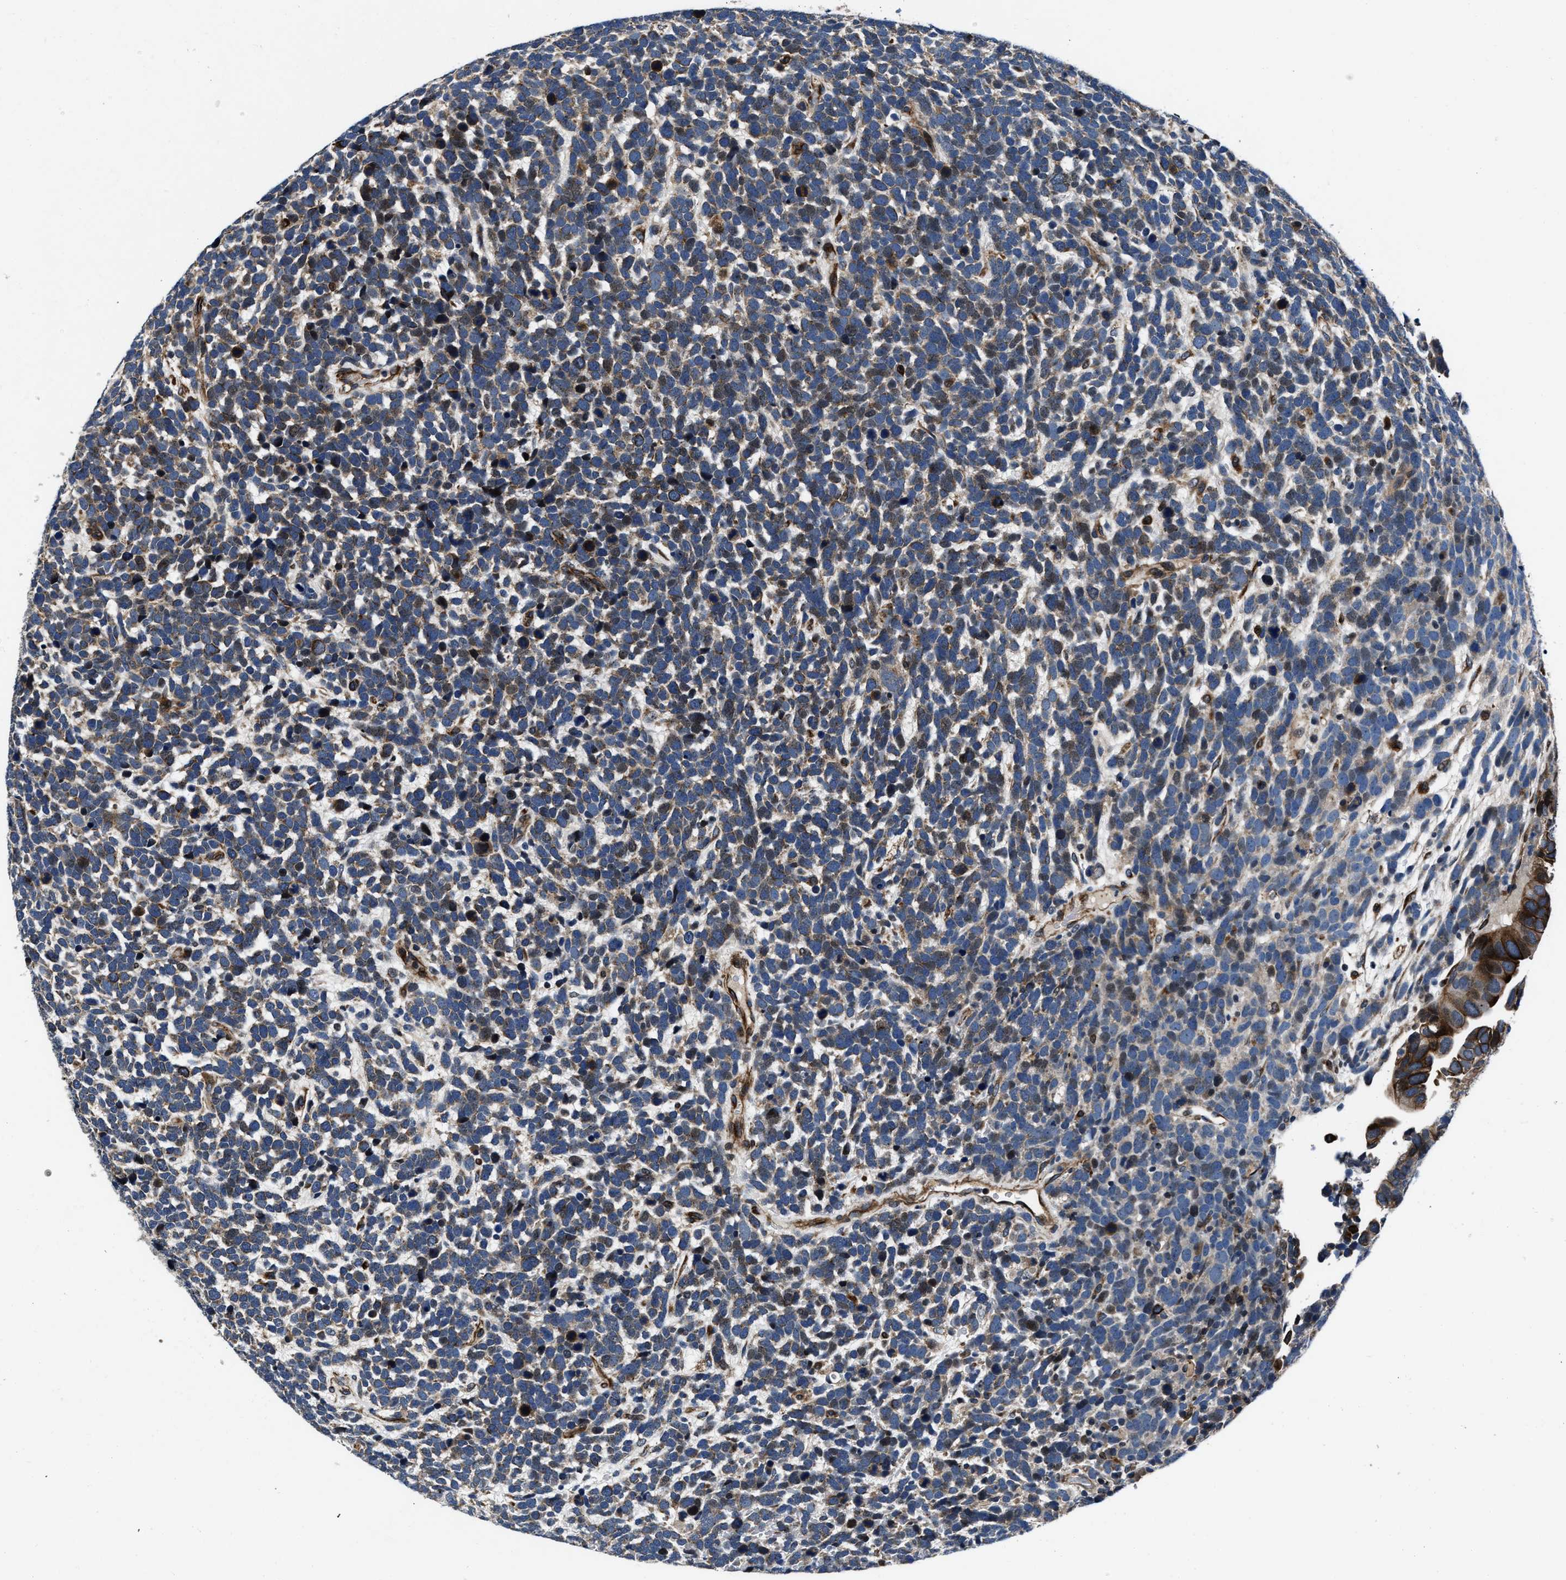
{"staining": {"intensity": "weak", "quantity": "25%-75%", "location": "cytoplasmic/membranous"}, "tissue": "urothelial cancer", "cell_type": "Tumor cells", "image_type": "cancer", "snomed": [{"axis": "morphology", "description": "Urothelial carcinoma, High grade"}, {"axis": "topography", "description": "Urinary bladder"}], "caption": "Urothelial carcinoma (high-grade) stained for a protein displays weak cytoplasmic/membranous positivity in tumor cells. (Stains: DAB in brown, nuclei in blue, Microscopy: brightfield microscopy at high magnification).", "gene": "C2orf66", "patient": {"sex": "female", "age": 82}}